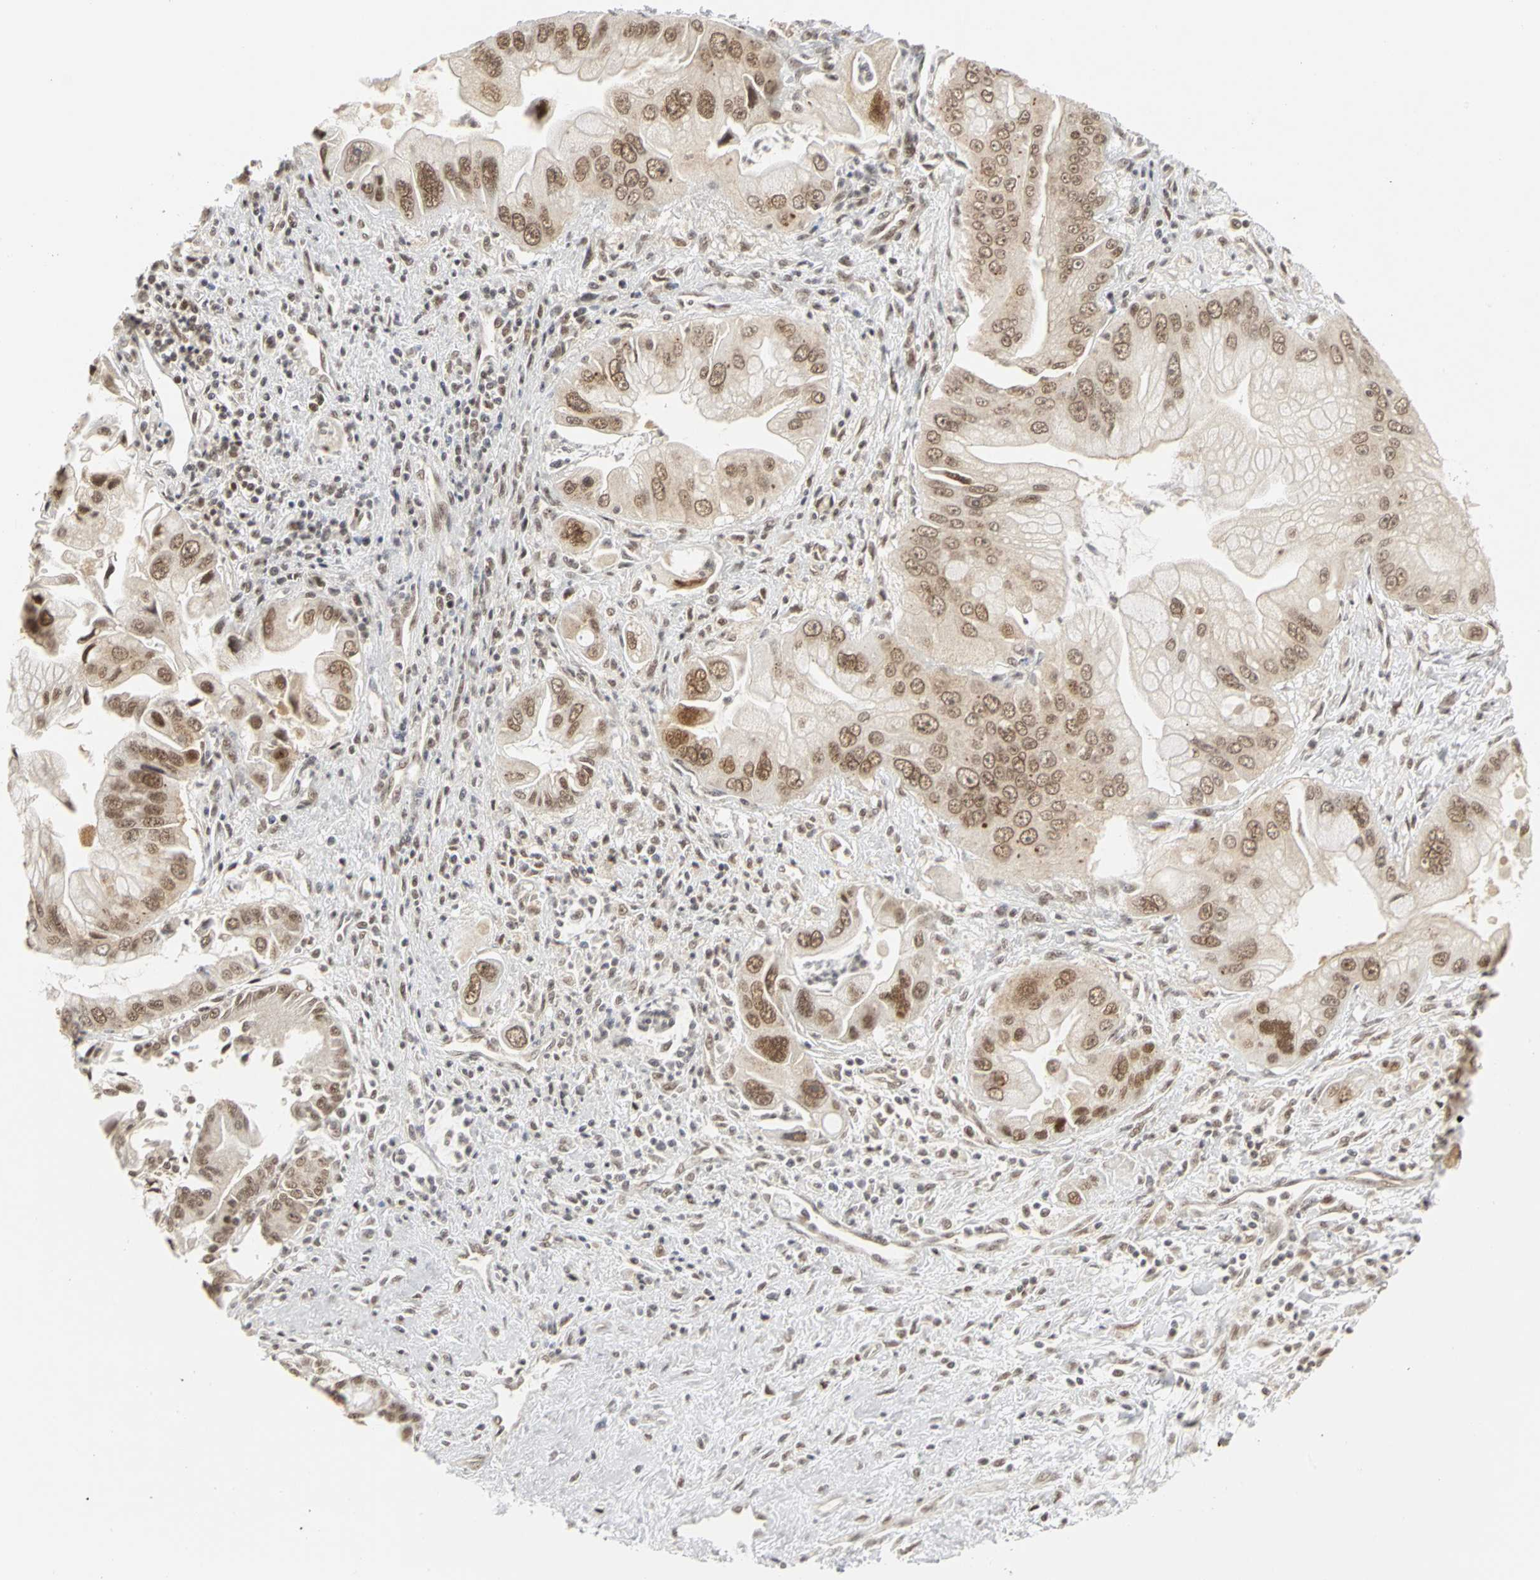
{"staining": {"intensity": "moderate", "quantity": ">75%", "location": "cytoplasmic/membranous,nuclear"}, "tissue": "pancreatic cancer", "cell_type": "Tumor cells", "image_type": "cancer", "snomed": [{"axis": "morphology", "description": "Adenocarcinoma, NOS"}, {"axis": "topography", "description": "Pancreas"}], "caption": "High-magnification brightfield microscopy of adenocarcinoma (pancreatic) stained with DAB (brown) and counterstained with hematoxylin (blue). tumor cells exhibit moderate cytoplasmic/membranous and nuclear expression is seen in about>75% of cells.", "gene": "CSNK2B", "patient": {"sex": "male", "age": 59}}